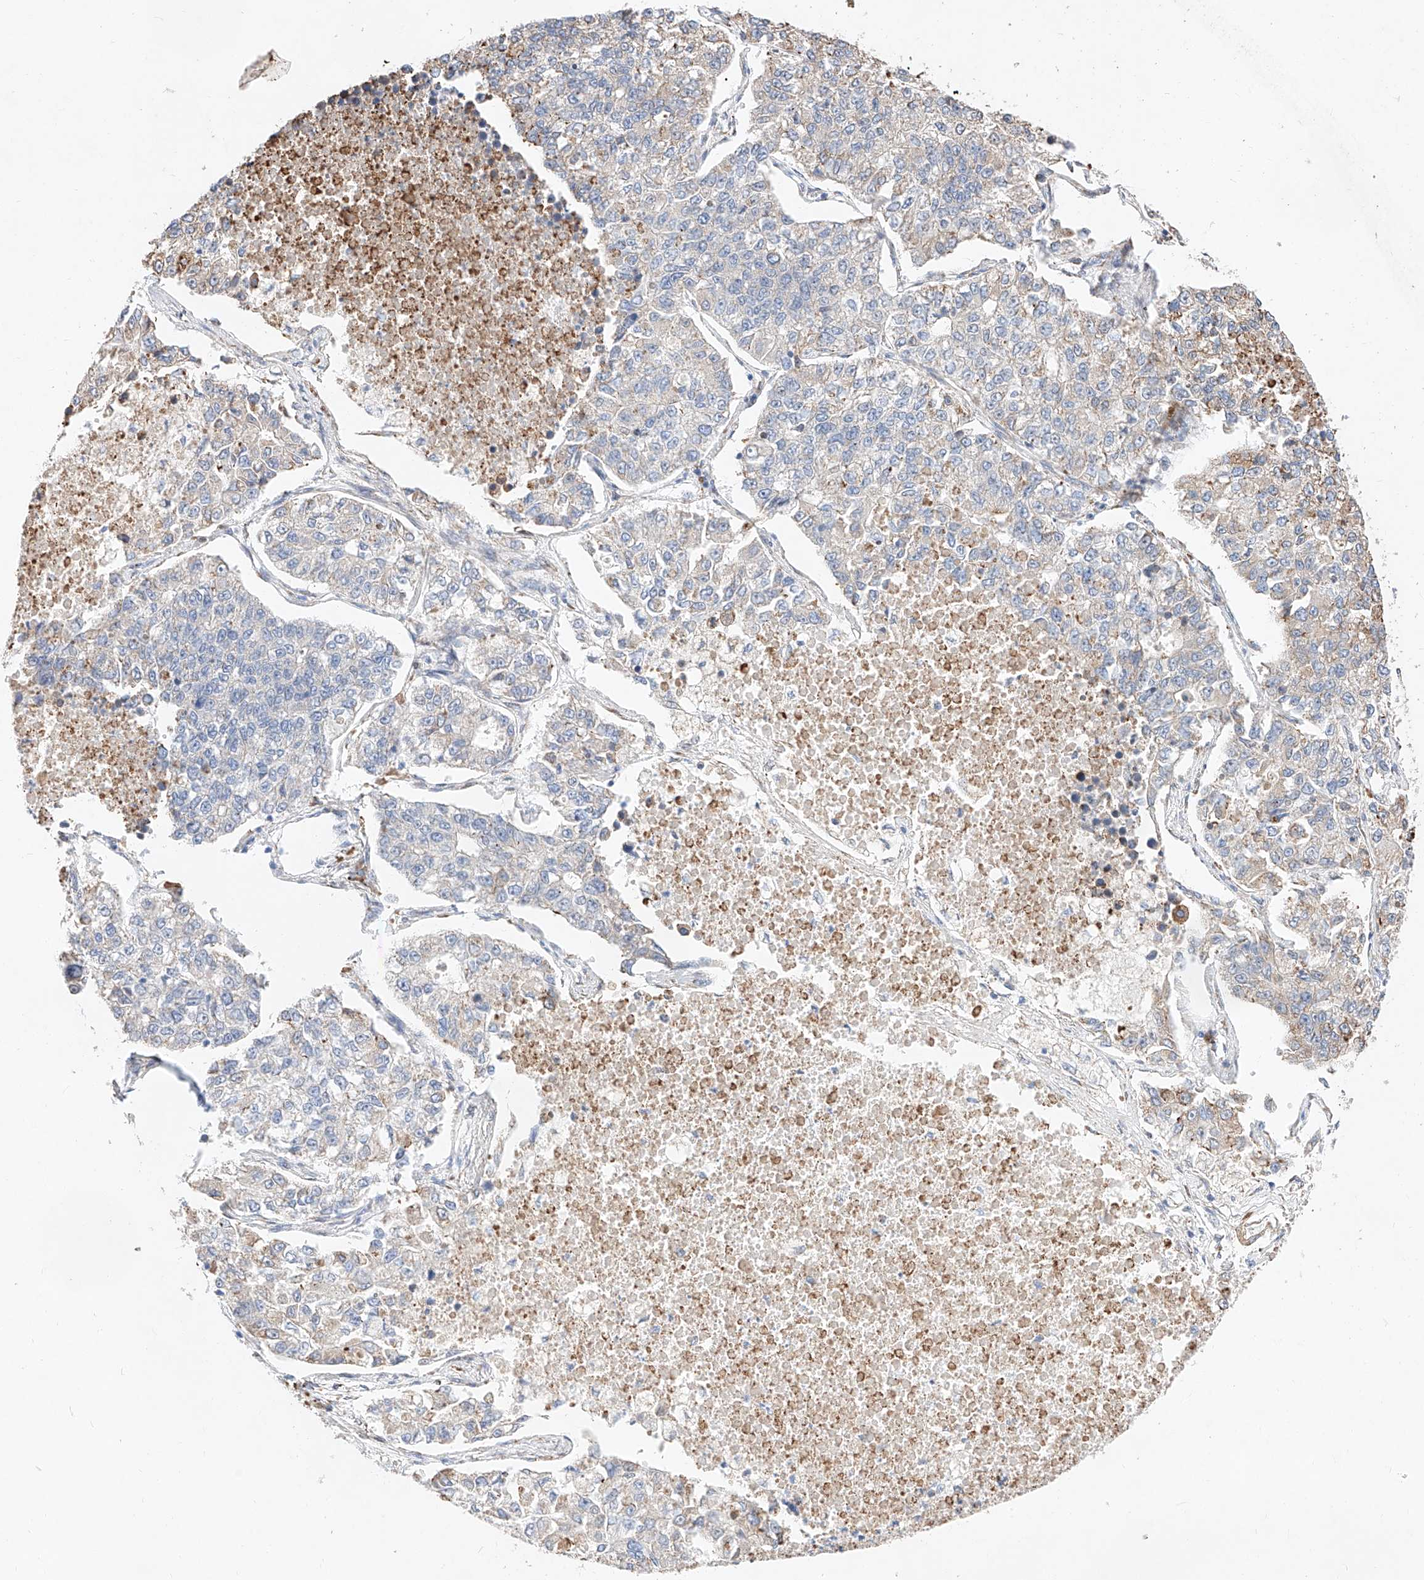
{"staining": {"intensity": "weak", "quantity": "<25%", "location": "cytoplasmic/membranous"}, "tissue": "lung cancer", "cell_type": "Tumor cells", "image_type": "cancer", "snomed": [{"axis": "morphology", "description": "Adenocarcinoma, NOS"}, {"axis": "topography", "description": "Lung"}], "caption": "Immunohistochemistry photomicrograph of adenocarcinoma (lung) stained for a protein (brown), which displays no expression in tumor cells. The staining was performed using DAB to visualize the protein expression in brown, while the nuclei were stained in blue with hematoxylin (Magnification: 20x).", "gene": "ATP9B", "patient": {"sex": "male", "age": 49}}